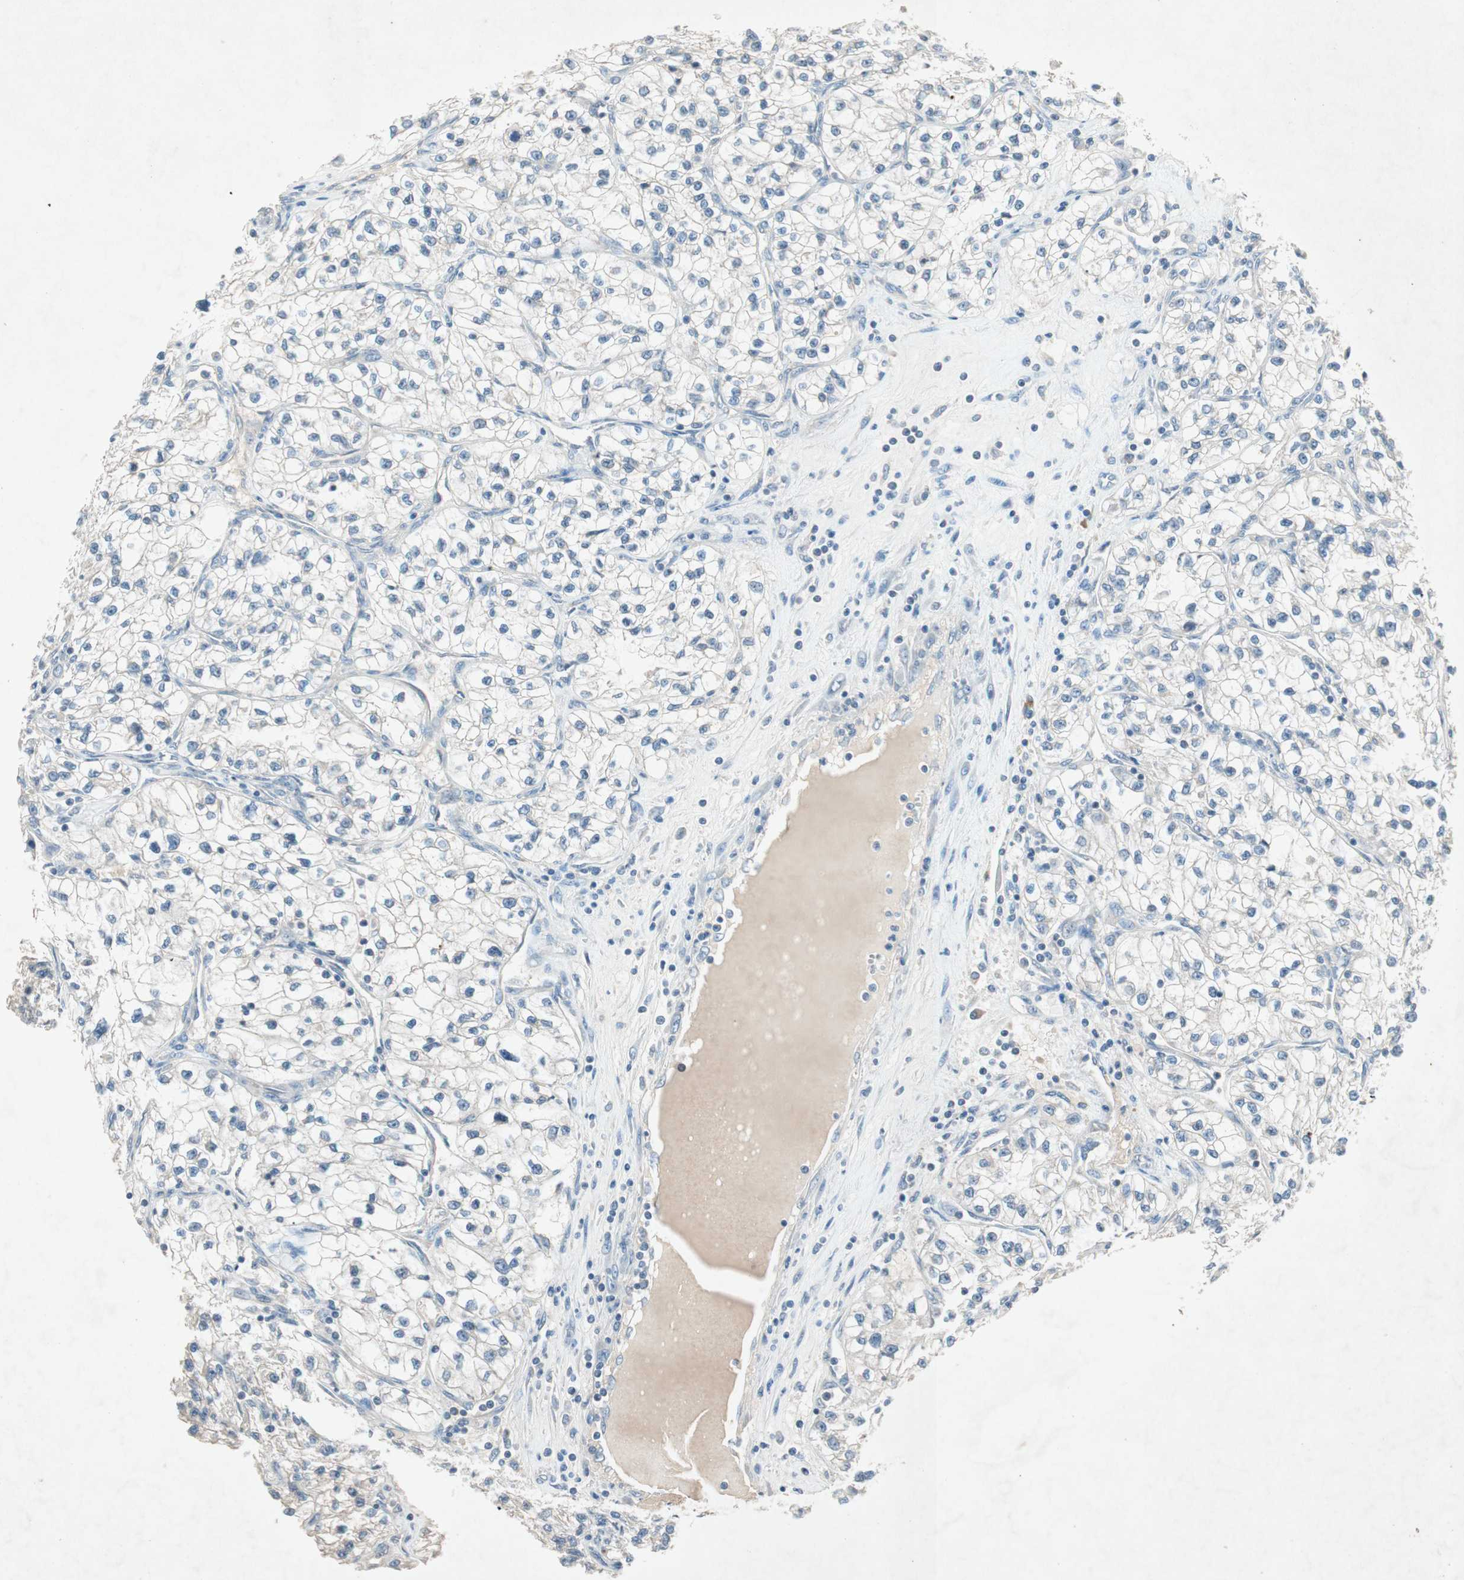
{"staining": {"intensity": "negative", "quantity": "none", "location": "none"}, "tissue": "renal cancer", "cell_type": "Tumor cells", "image_type": "cancer", "snomed": [{"axis": "morphology", "description": "Adenocarcinoma, NOS"}, {"axis": "topography", "description": "Kidney"}], "caption": "Immunohistochemical staining of renal cancer (adenocarcinoma) shows no significant staining in tumor cells.", "gene": "NKAIN1", "patient": {"sex": "female", "age": 57}}